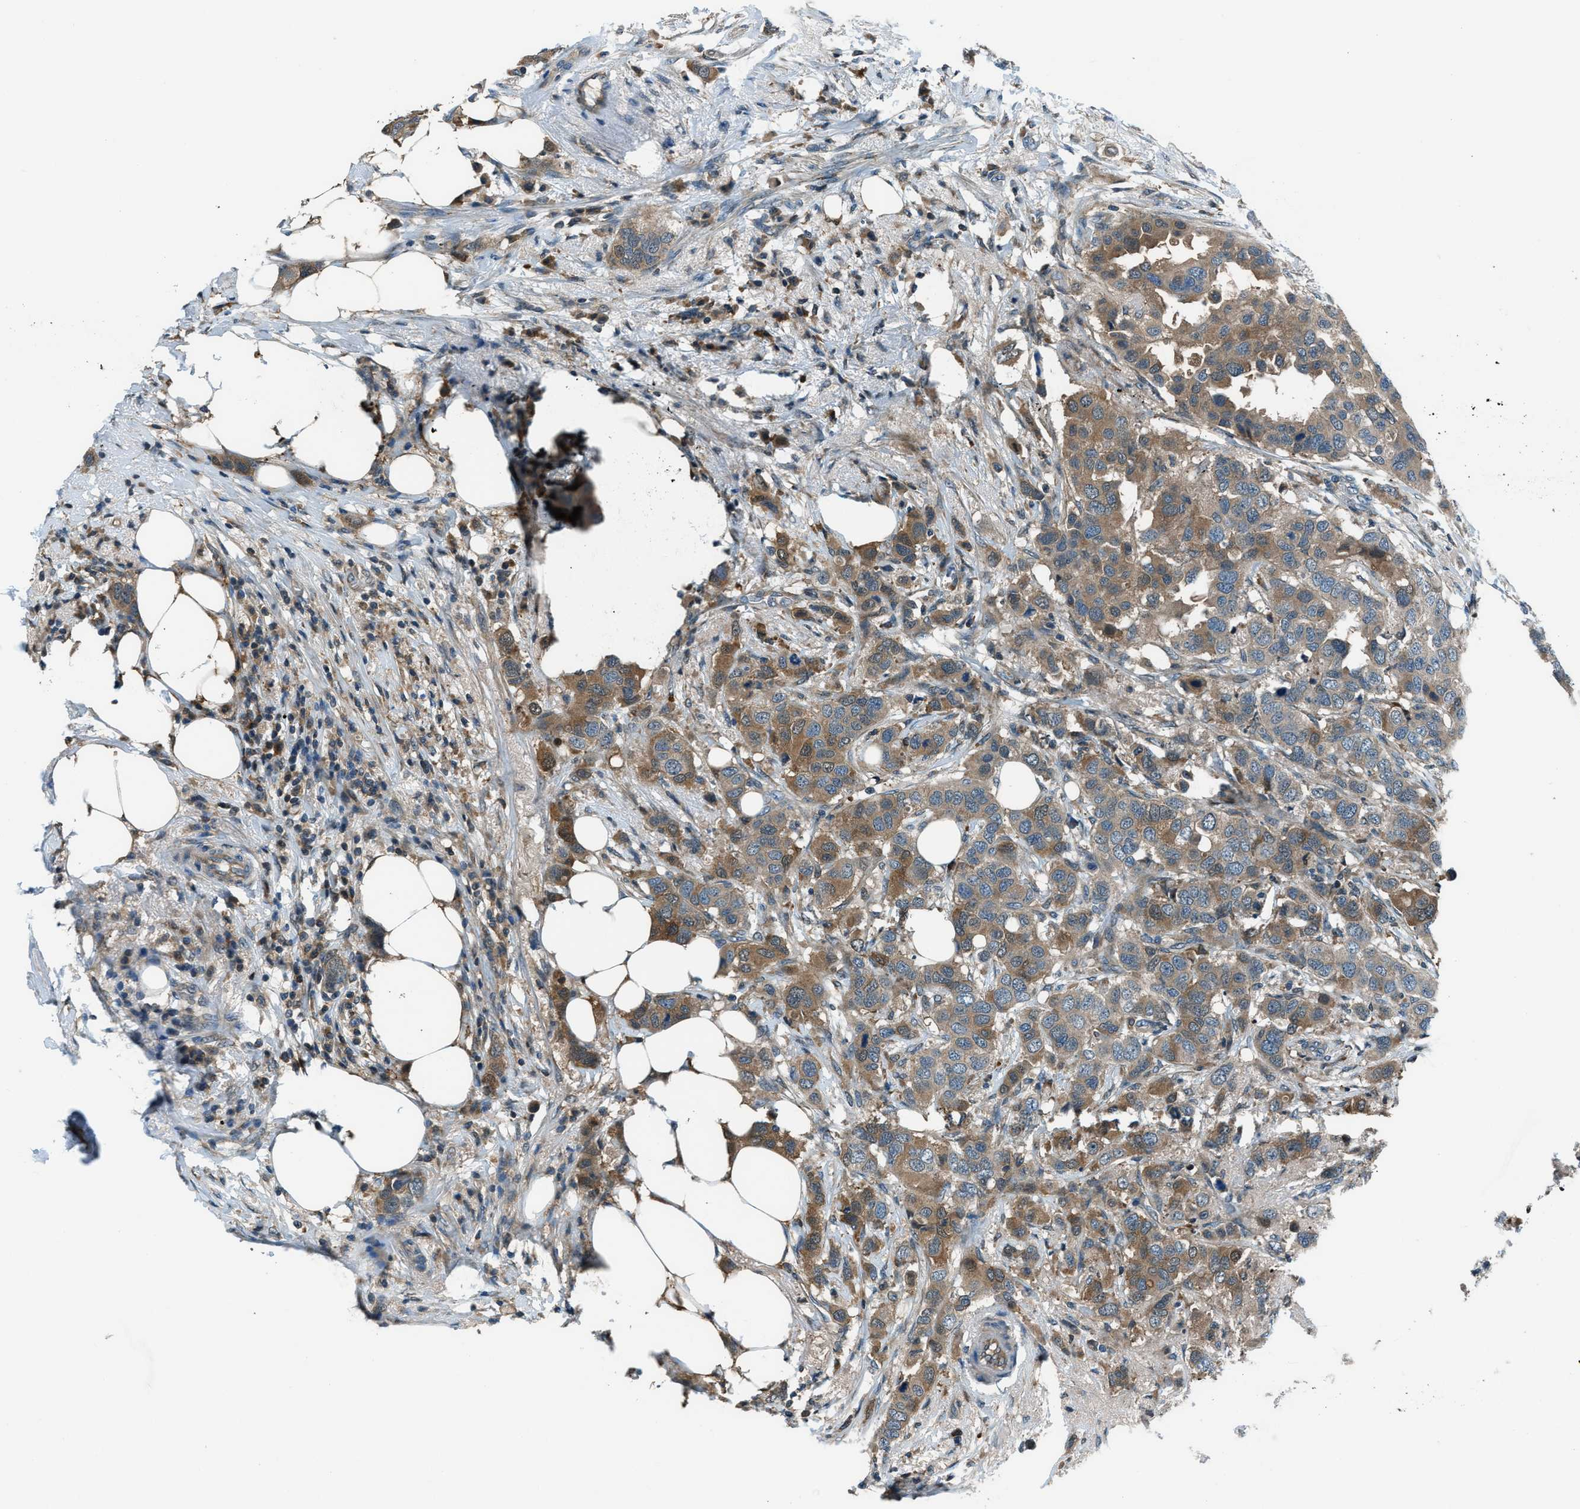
{"staining": {"intensity": "moderate", "quantity": ">75%", "location": "cytoplasmic/membranous"}, "tissue": "breast cancer", "cell_type": "Tumor cells", "image_type": "cancer", "snomed": [{"axis": "morphology", "description": "Duct carcinoma"}, {"axis": "topography", "description": "Breast"}], "caption": "Immunohistochemical staining of human breast cancer demonstrates medium levels of moderate cytoplasmic/membranous protein staining in about >75% of tumor cells.", "gene": "HEBP2", "patient": {"sex": "female", "age": 50}}